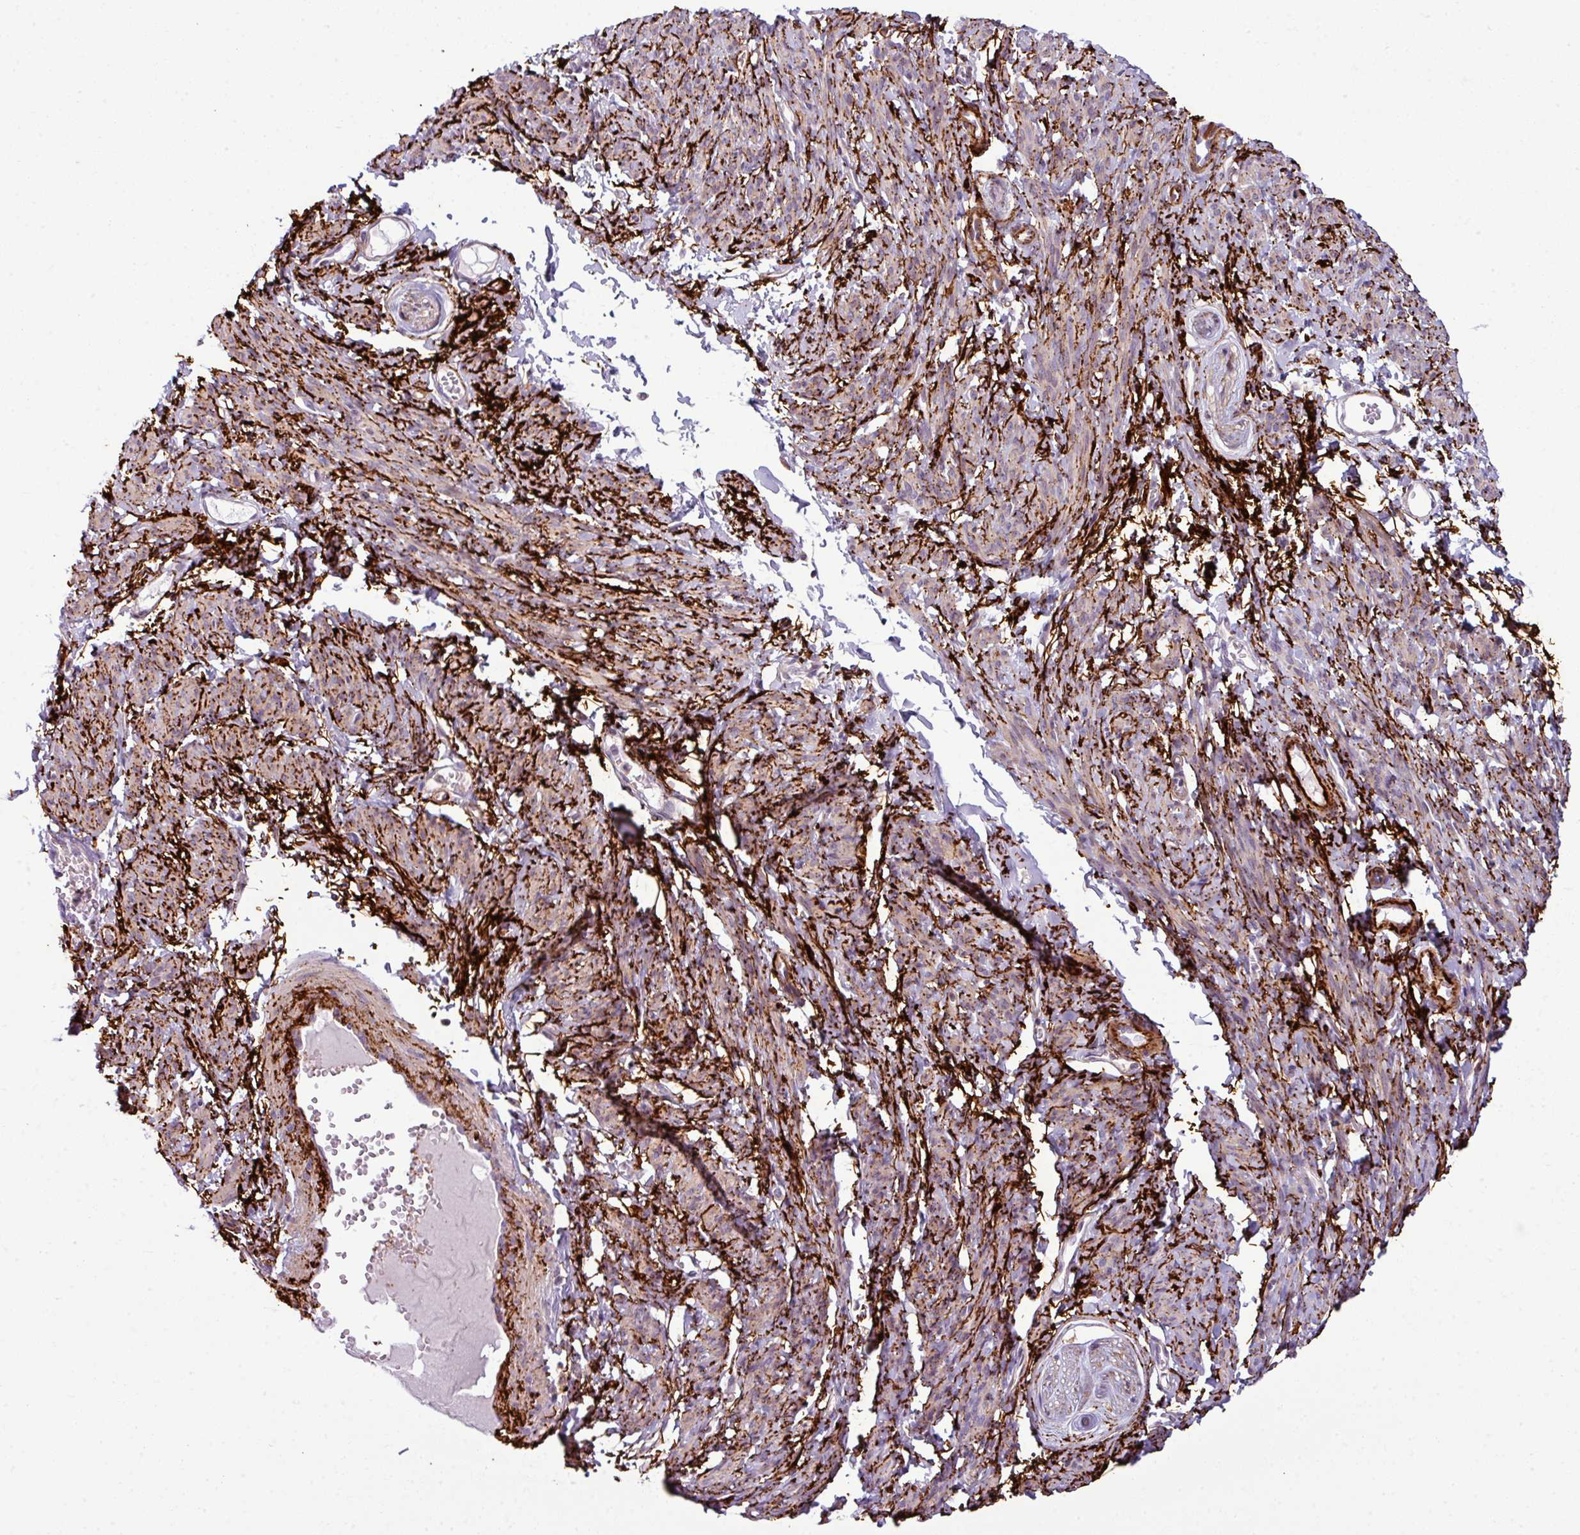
{"staining": {"intensity": "moderate", "quantity": ">75%", "location": "cytoplasmic/membranous"}, "tissue": "smooth muscle", "cell_type": "Smooth muscle cells", "image_type": "normal", "snomed": [{"axis": "morphology", "description": "Normal tissue, NOS"}, {"axis": "topography", "description": "Smooth muscle"}], "caption": "DAB immunohistochemical staining of unremarkable human smooth muscle displays moderate cytoplasmic/membranous protein staining in approximately >75% of smooth muscle cells. (brown staining indicates protein expression, while blue staining denotes nuclei).", "gene": "COL8A1", "patient": {"sex": "female", "age": 65}}